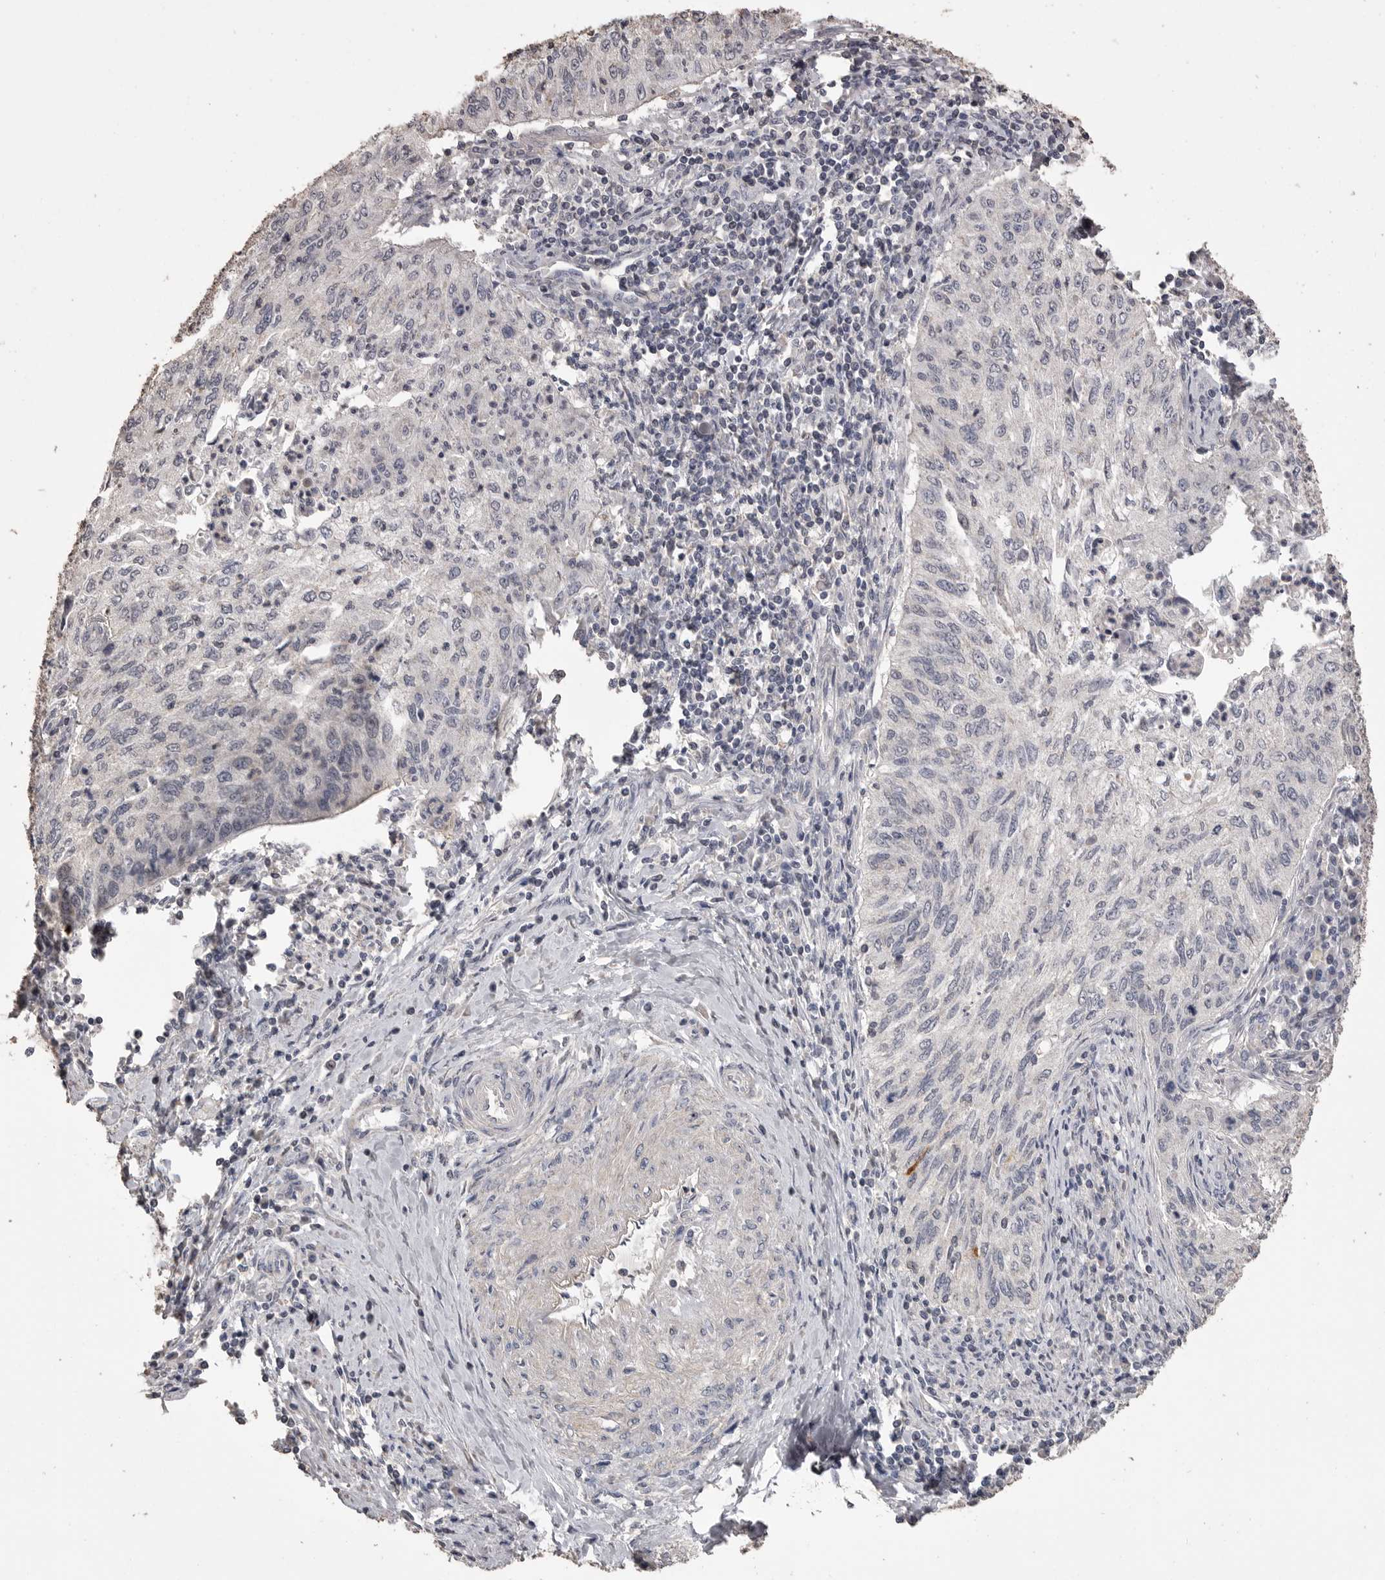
{"staining": {"intensity": "negative", "quantity": "none", "location": "none"}, "tissue": "cervical cancer", "cell_type": "Tumor cells", "image_type": "cancer", "snomed": [{"axis": "morphology", "description": "Squamous cell carcinoma, NOS"}, {"axis": "topography", "description": "Cervix"}], "caption": "Image shows no protein expression in tumor cells of cervical cancer (squamous cell carcinoma) tissue.", "gene": "MMP7", "patient": {"sex": "female", "age": 30}}